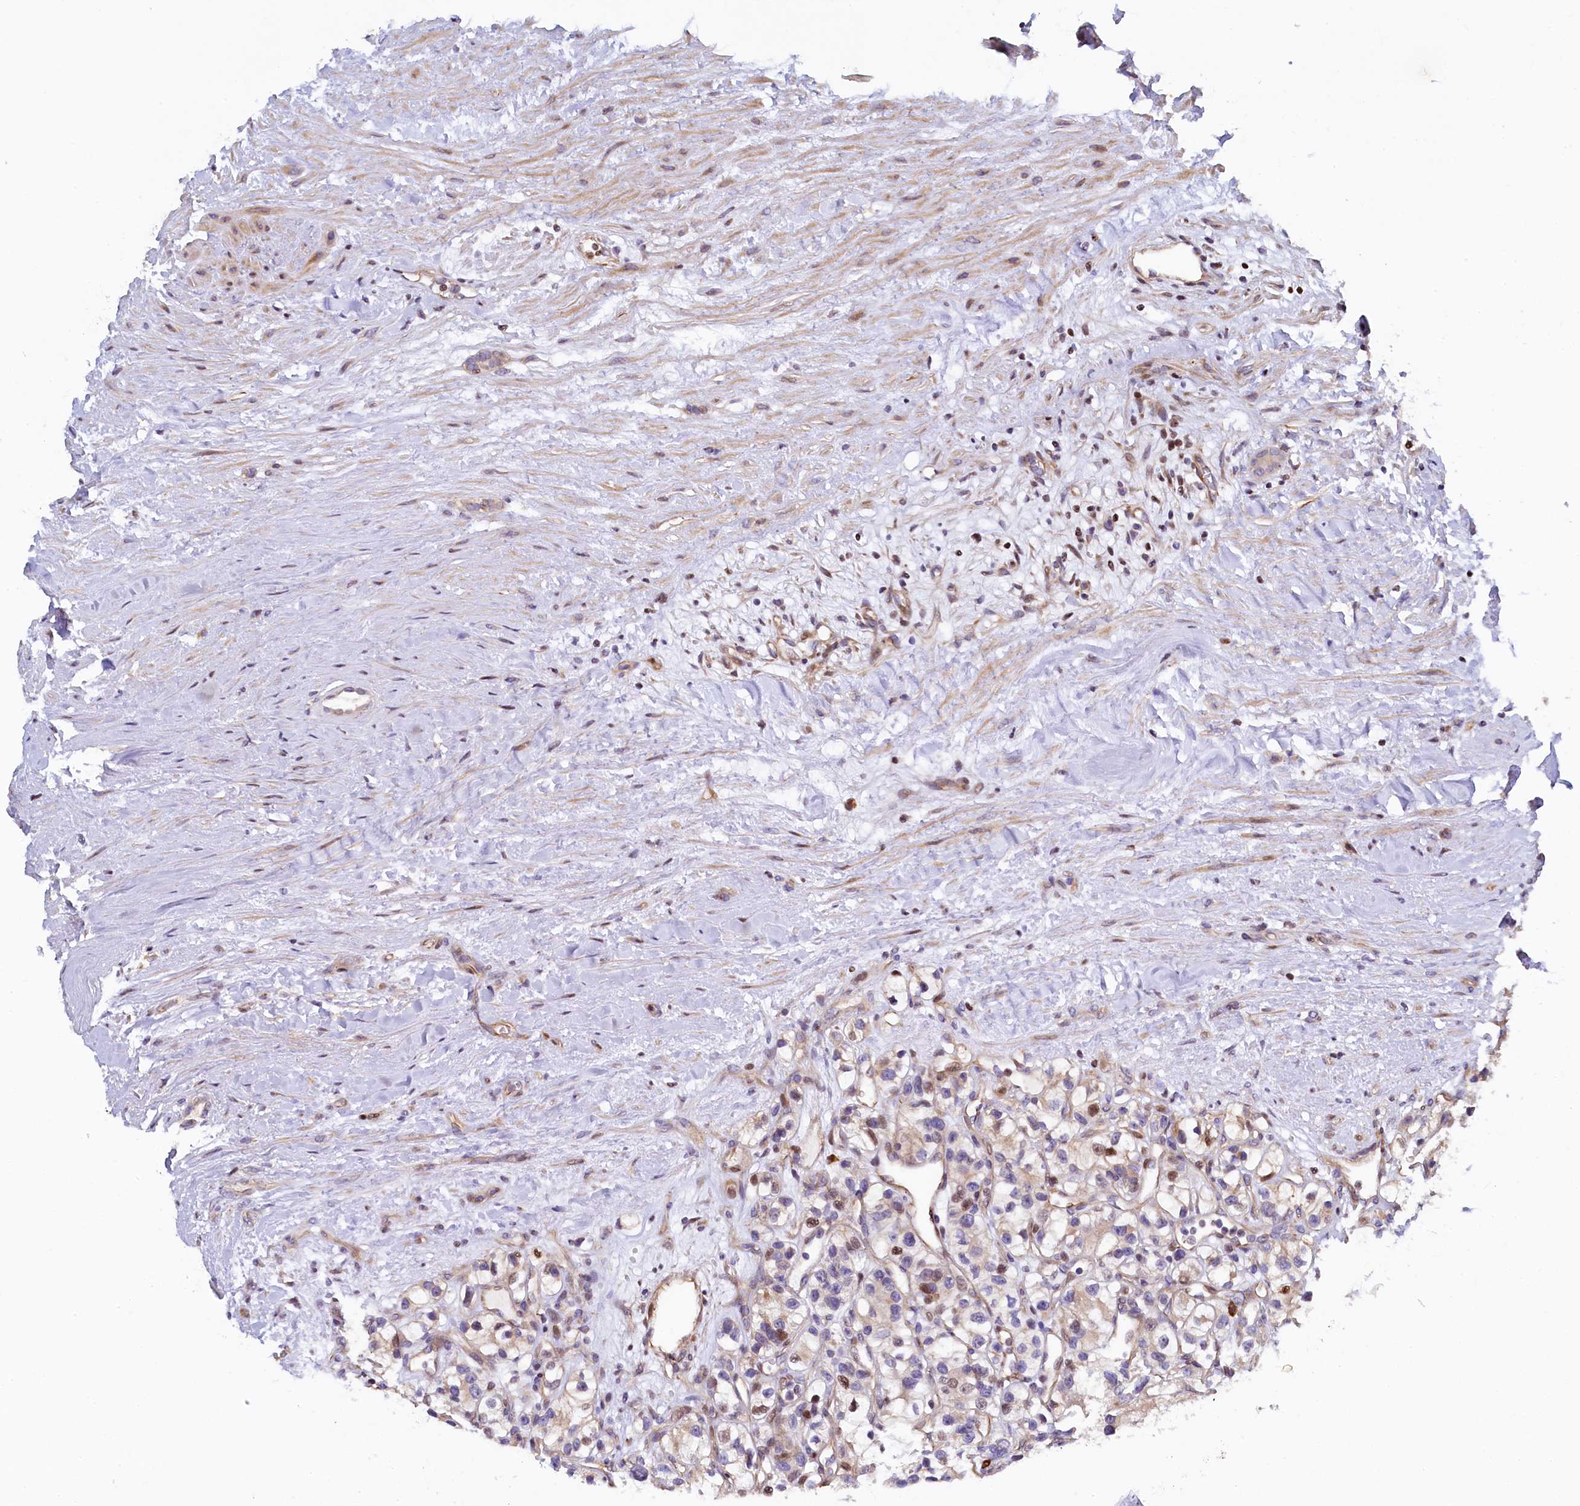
{"staining": {"intensity": "moderate", "quantity": "<25%", "location": "nuclear"}, "tissue": "renal cancer", "cell_type": "Tumor cells", "image_type": "cancer", "snomed": [{"axis": "morphology", "description": "Adenocarcinoma, NOS"}, {"axis": "topography", "description": "Kidney"}], "caption": "Protein expression analysis of human renal cancer (adenocarcinoma) reveals moderate nuclear staining in about <25% of tumor cells.", "gene": "TGDS", "patient": {"sex": "female", "age": 57}}